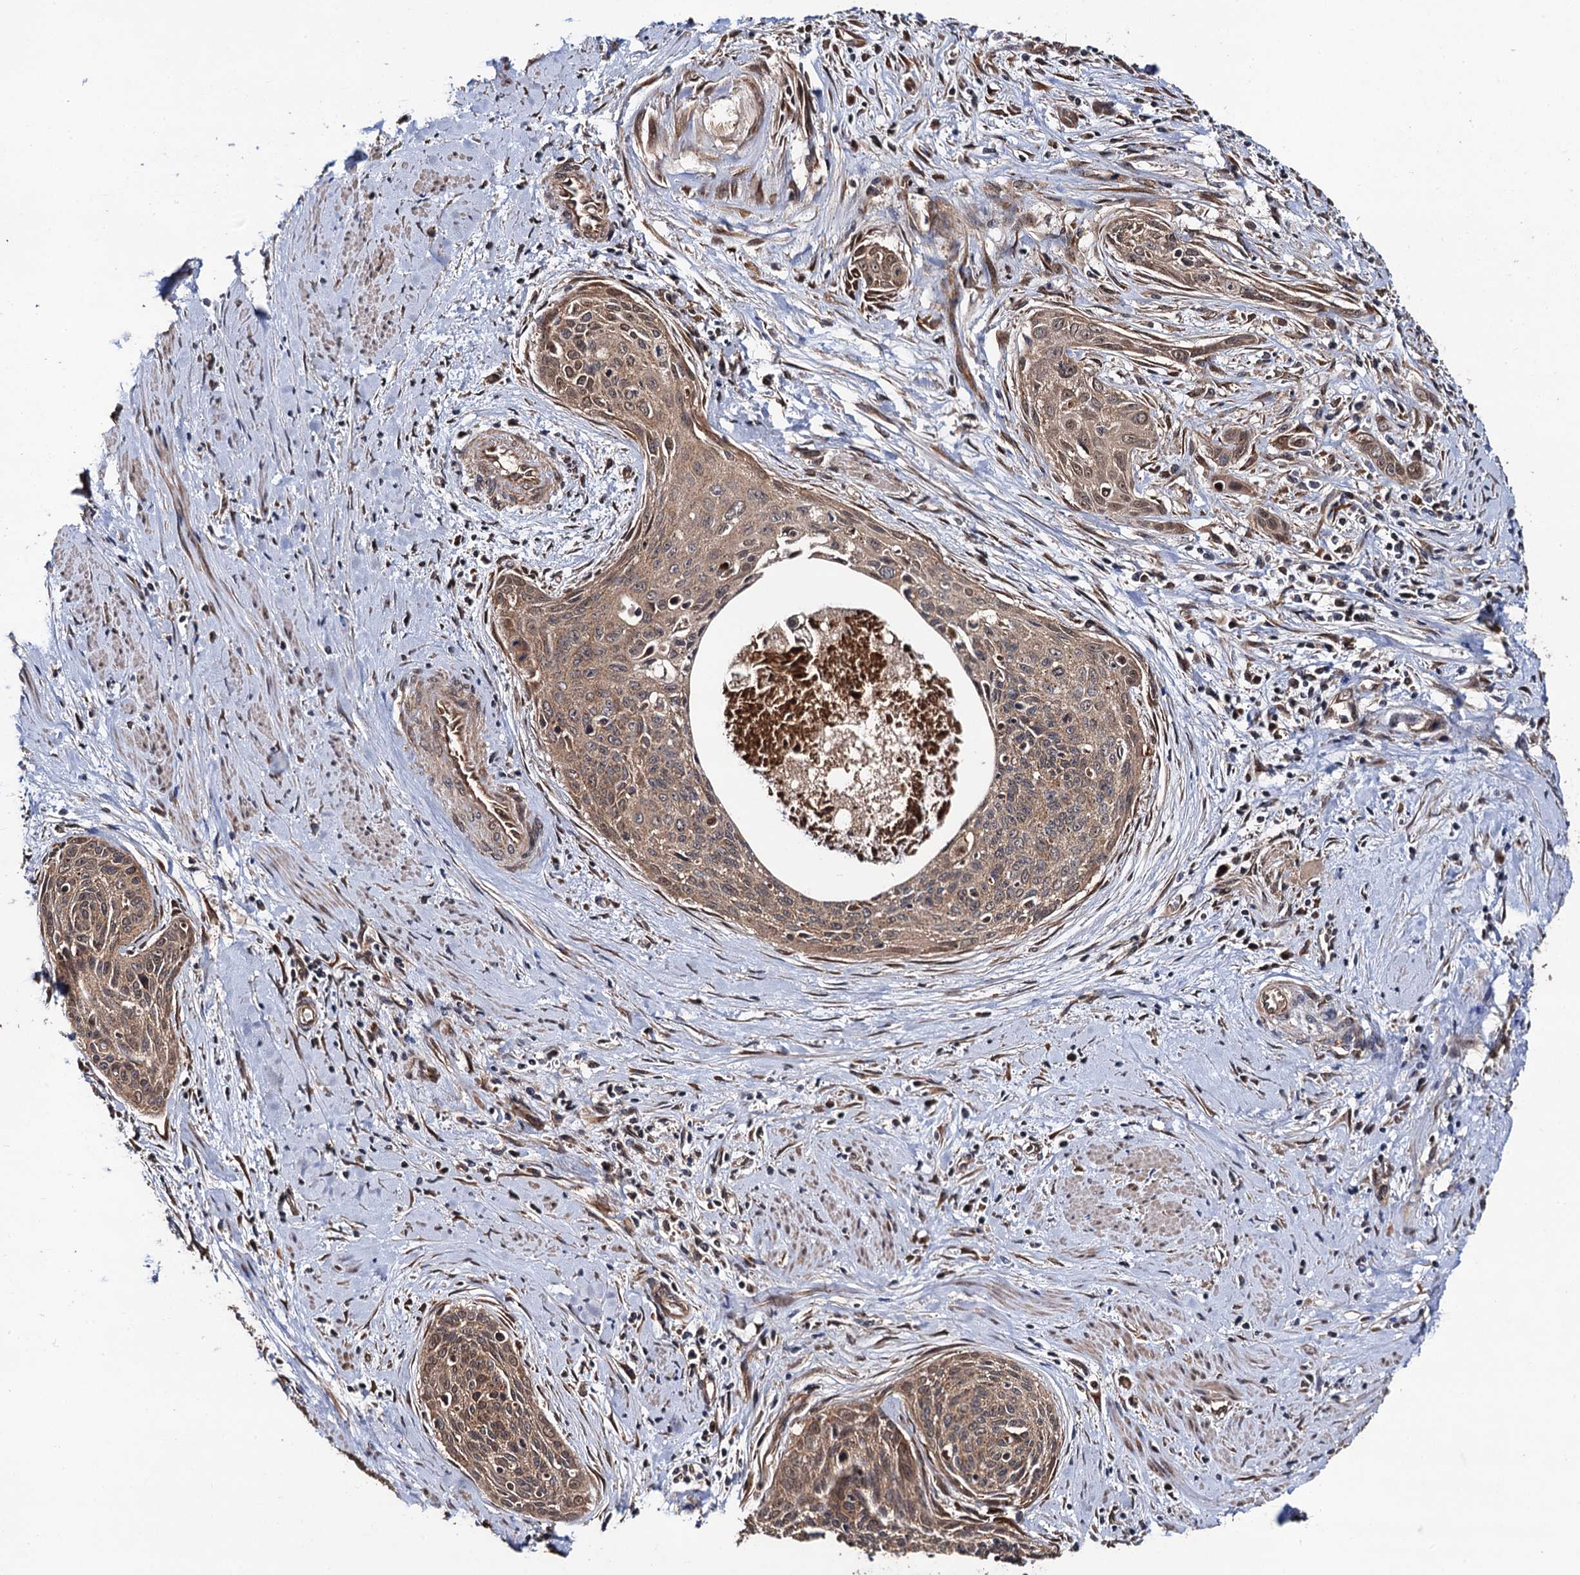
{"staining": {"intensity": "moderate", "quantity": ">75%", "location": "cytoplasmic/membranous"}, "tissue": "cervical cancer", "cell_type": "Tumor cells", "image_type": "cancer", "snomed": [{"axis": "morphology", "description": "Squamous cell carcinoma, NOS"}, {"axis": "topography", "description": "Cervix"}], "caption": "Immunohistochemical staining of human cervical cancer displays medium levels of moderate cytoplasmic/membranous positivity in about >75% of tumor cells.", "gene": "MIER2", "patient": {"sex": "female", "age": 55}}